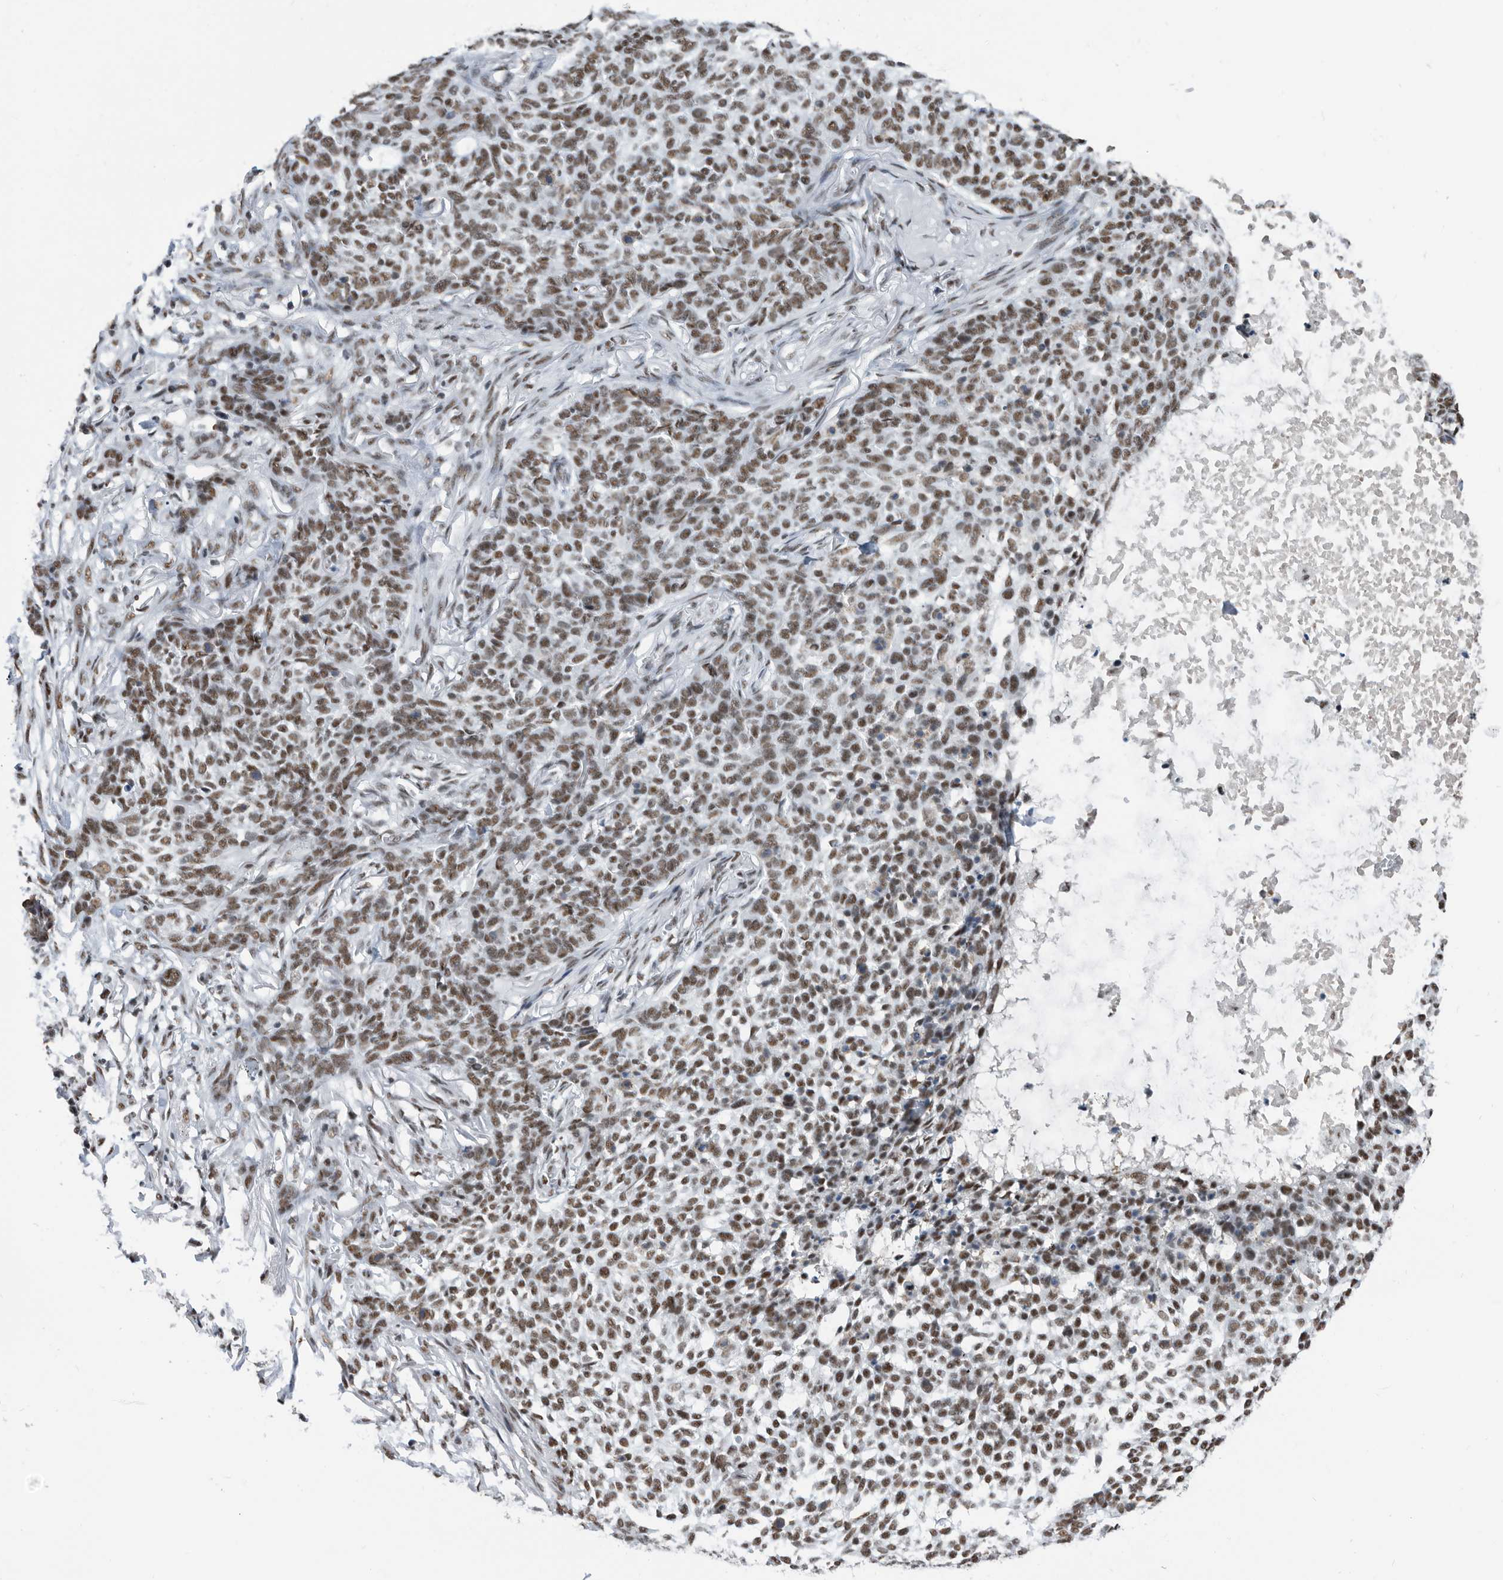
{"staining": {"intensity": "moderate", "quantity": ">75%", "location": "nuclear"}, "tissue": "skin cancer", "cell_type": "Tumor cells", "image_type": "cancer", "snomed": [{"axis": "morphology", "description": "Basal cell carcinoma"}, {"axis": "topography", "description": "Skin"}], "caption": "Moderate nuclear staining for a protein is present in about >75% of tumor cells of skin basal cell carcinoma using immunohistochemistry.", "gene": "SF3A1", "patient": {"sex": "male", "age": 85}}